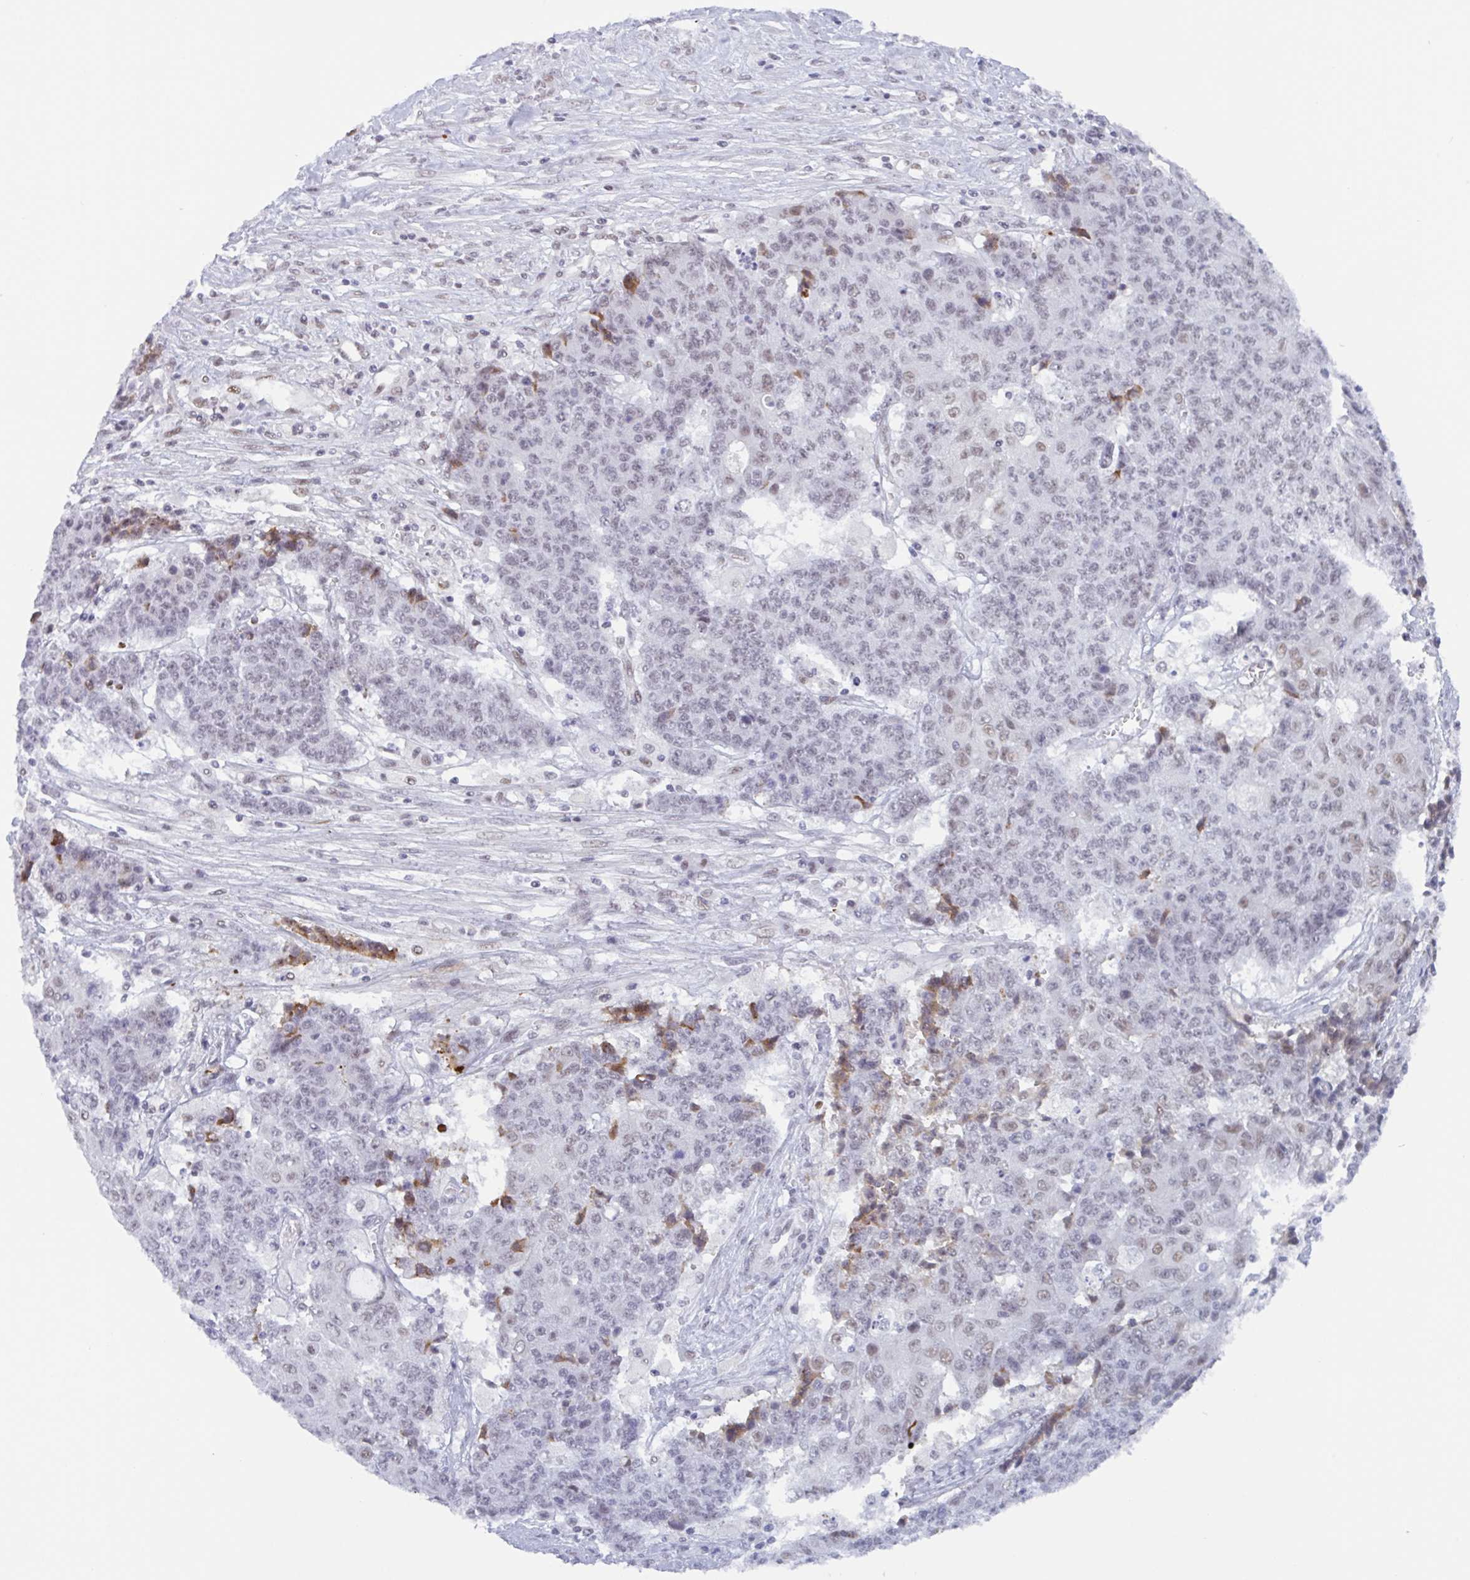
{"staining": {"intensity": "weak", "quantity": "25%-75%", "location": "nuclear"}, "tissue": "ovarian cancer", "cell_type": "Tumor cells", "image_type": "cancer", "snomed": [{"axis": "morphology", "description": "Carcinoma, endometroid"}, {"axis": "topography", "description": "Ovary"}], "caption": "A high-resolution histopathology image shows IHC staining of ovarian cancer, which demonstrates weak nuclear expression in about 25%-75% of tumor cells.", "gene": "PLG", "patient": {"sex": "female", "age": 42}}